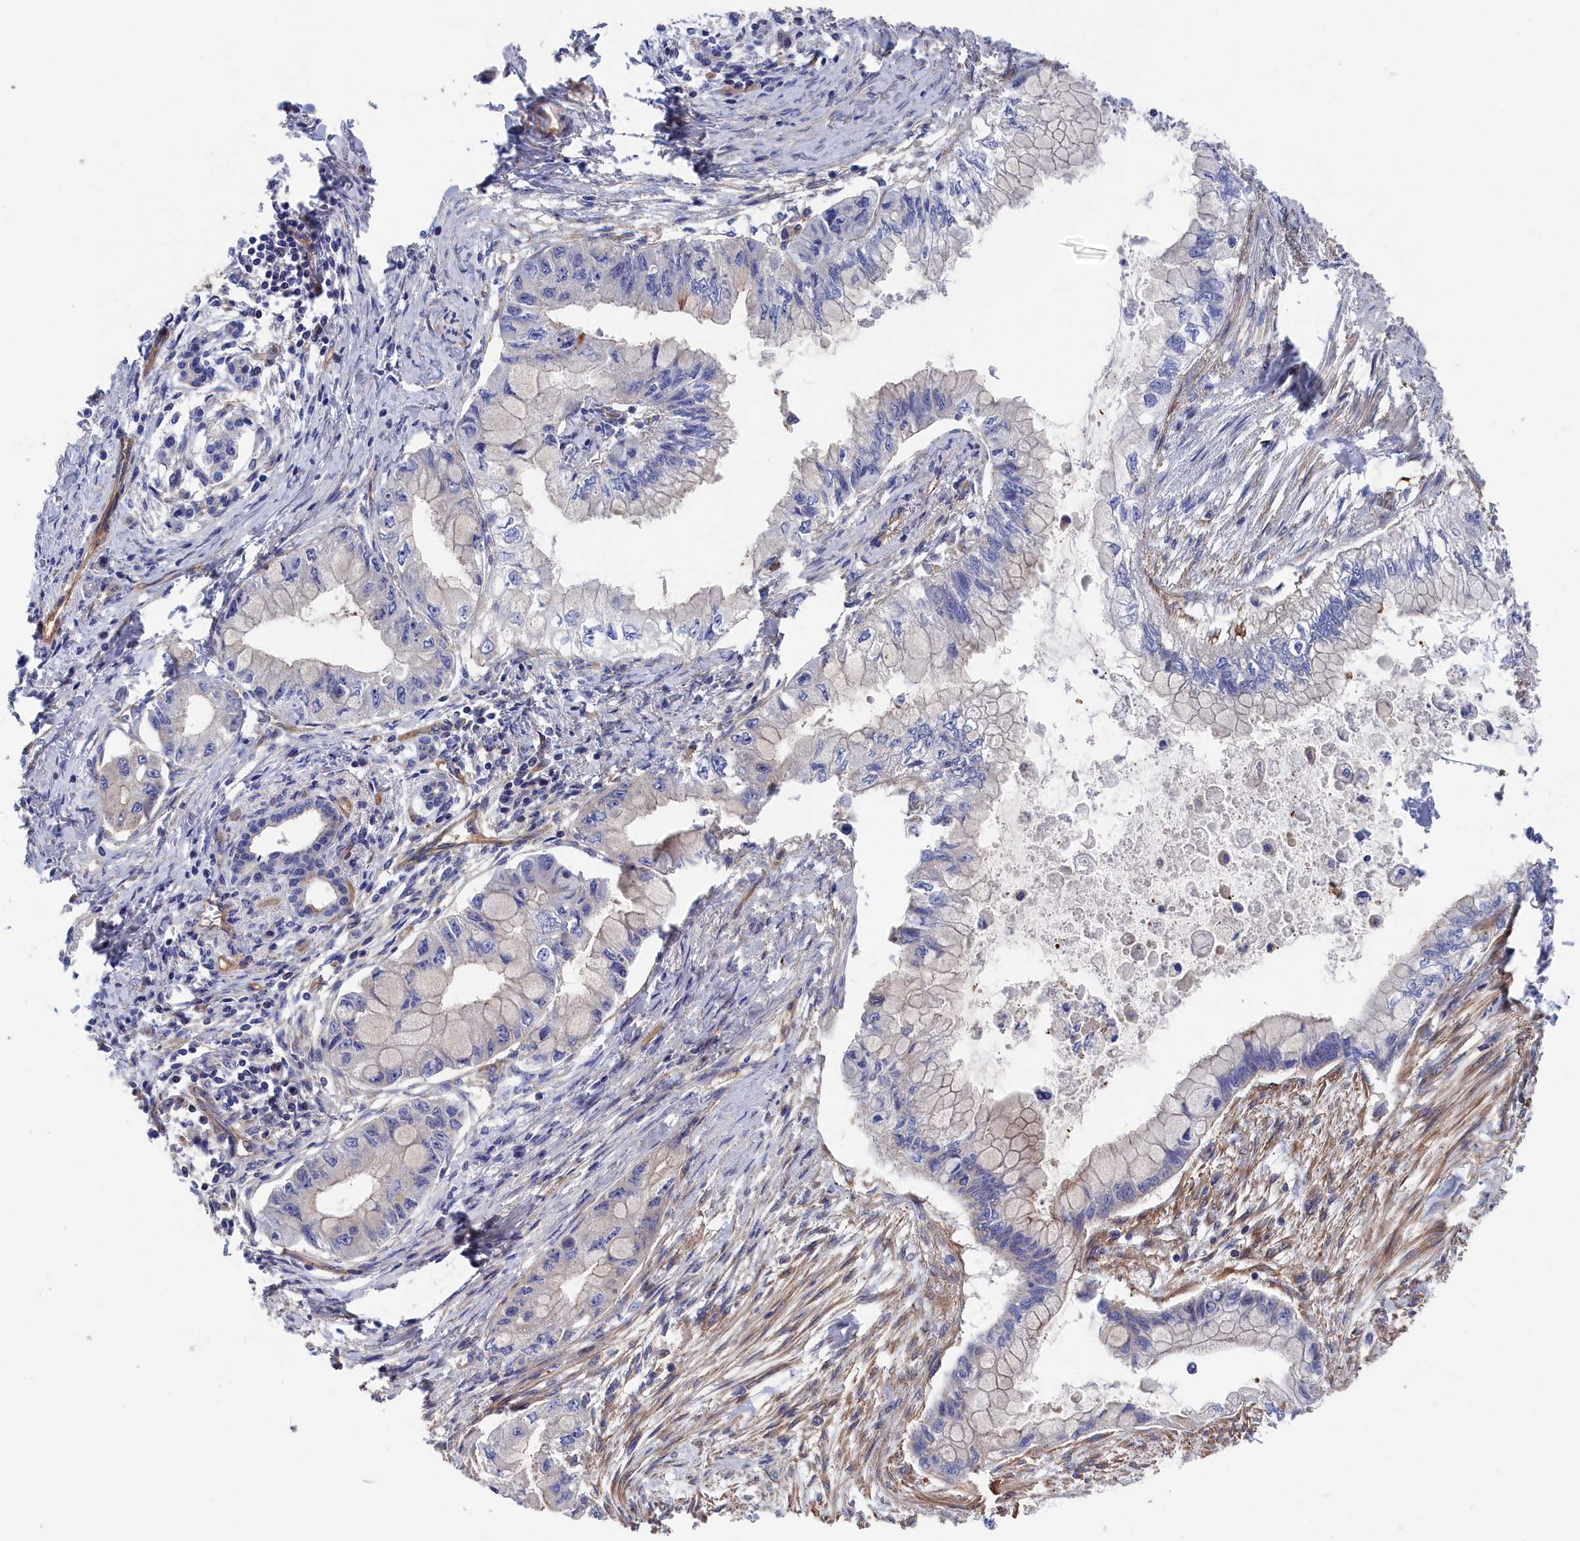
{"staining": {"intensity": "negative", "quantity": "none", "location": "none"}, "tissue": "pancreatic cancer", "cell_type": "Tumor cells", "image_type": "cancer", "snomed": [{"axis": "morphology", "description": "Adenocarcinoma, NOS"}, {"axis": "topography", "description": "Pancreas"}], "caption": "The immunohistochemistry (IHC) photomicrograph has no significant staining in tumor cells of pancreatic adenocarcinoma tissue.", "gene": "LDHD", "patient": {"sex": "male", "age": 48}}